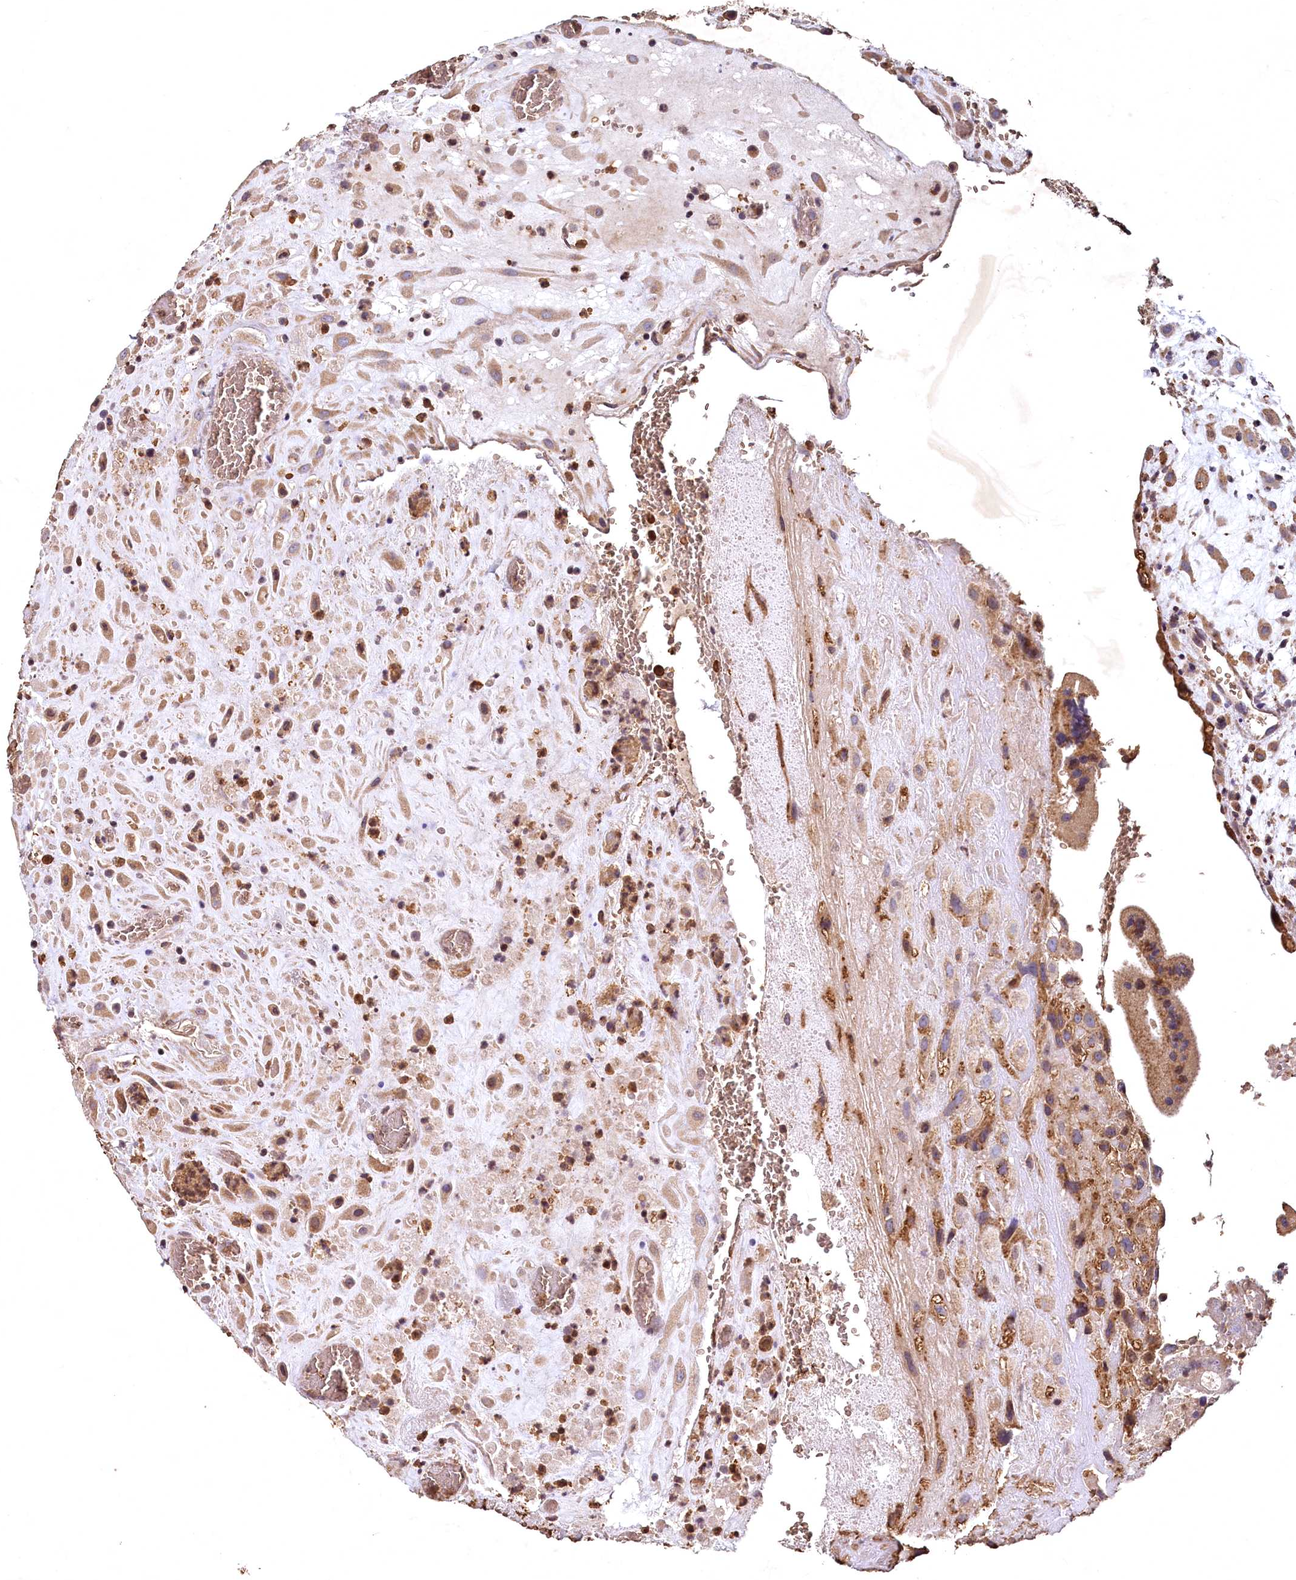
{"staining": {"intensity": "weak", "quantity": ">75%", "location": "cytoplasmic/membranous"}, "tissue": "placenta", "cell_type": "Decidual cells", "image_type": "normal", "snomed": [{"axis": "morphology", "description": "Normal tissue, NOS"}, {"axis": "topography", "description": "Placenta"}], "caption": "A photomicrograph showing weak cytoplasmic/membranous staining in approximately >75% of decidual cells in normal placenta, as visualized by brown immunohistochemical staining.", "gene": "SPTA1", "patient": {"sex": "female", "age": 35}}